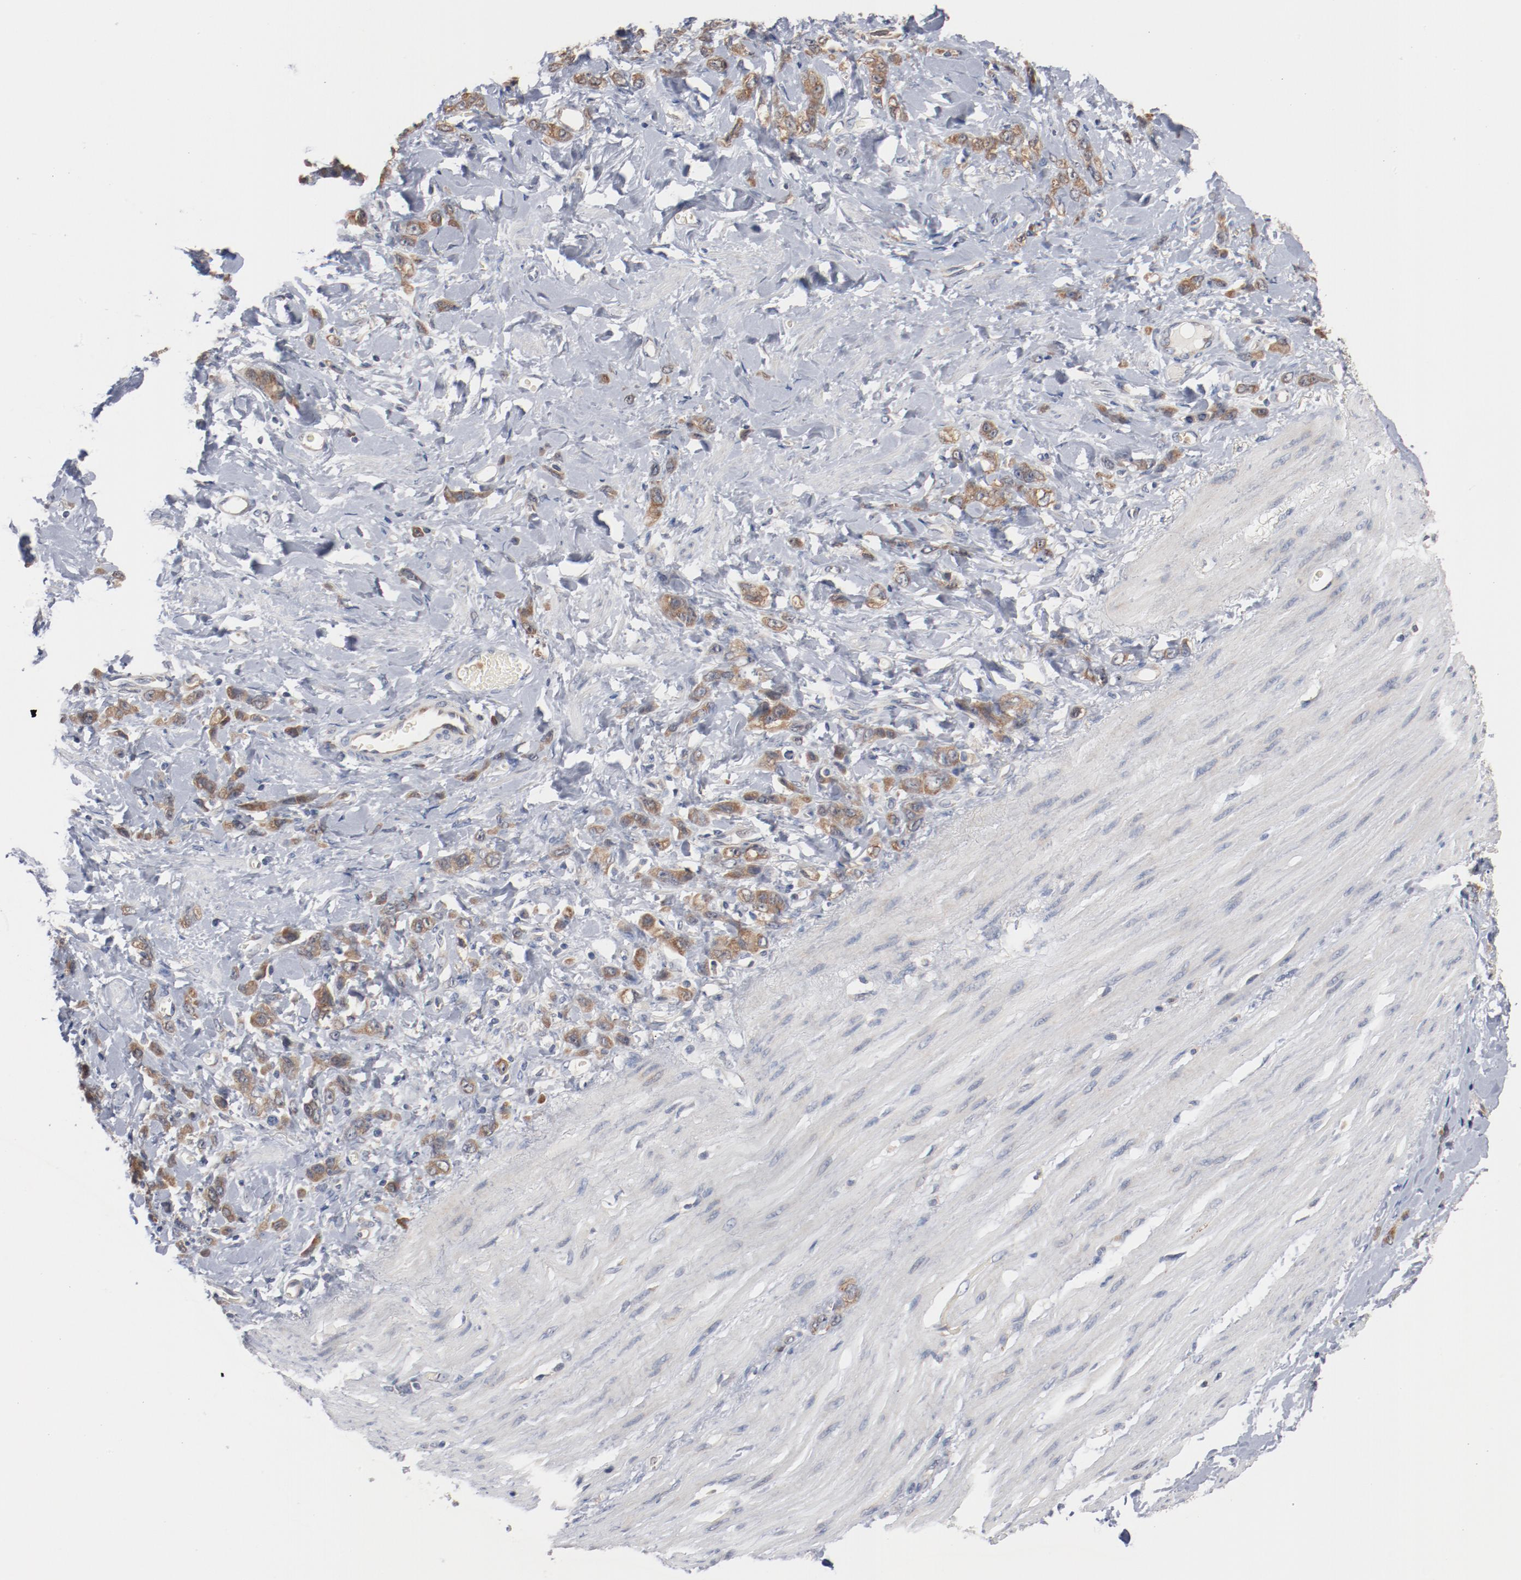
{"staining": {"intensity": "moderate", "quantity": ">75%", "location": "cytoplasmic/membranous"}, "tissue": "stomach cancer", "cell_type": "Tumor cells", "image_type": "cancer", "snomed": [{"axis": "morphology", "description": "Normal tissue, NOS"}, {"axis": "morphology", "description": "Adenocarcinoma, NOS"}, {"axis": "topography", "description": "Stomach"}], "caption": "Human adenocarcinoma (stomach) stained with a brown dye reveals moderate cytoplasmic/membranous positive expression in approximately >75% of tumor cells.", "gene": "RNASE11", "patient": {"sex": "male", "age": 82}}